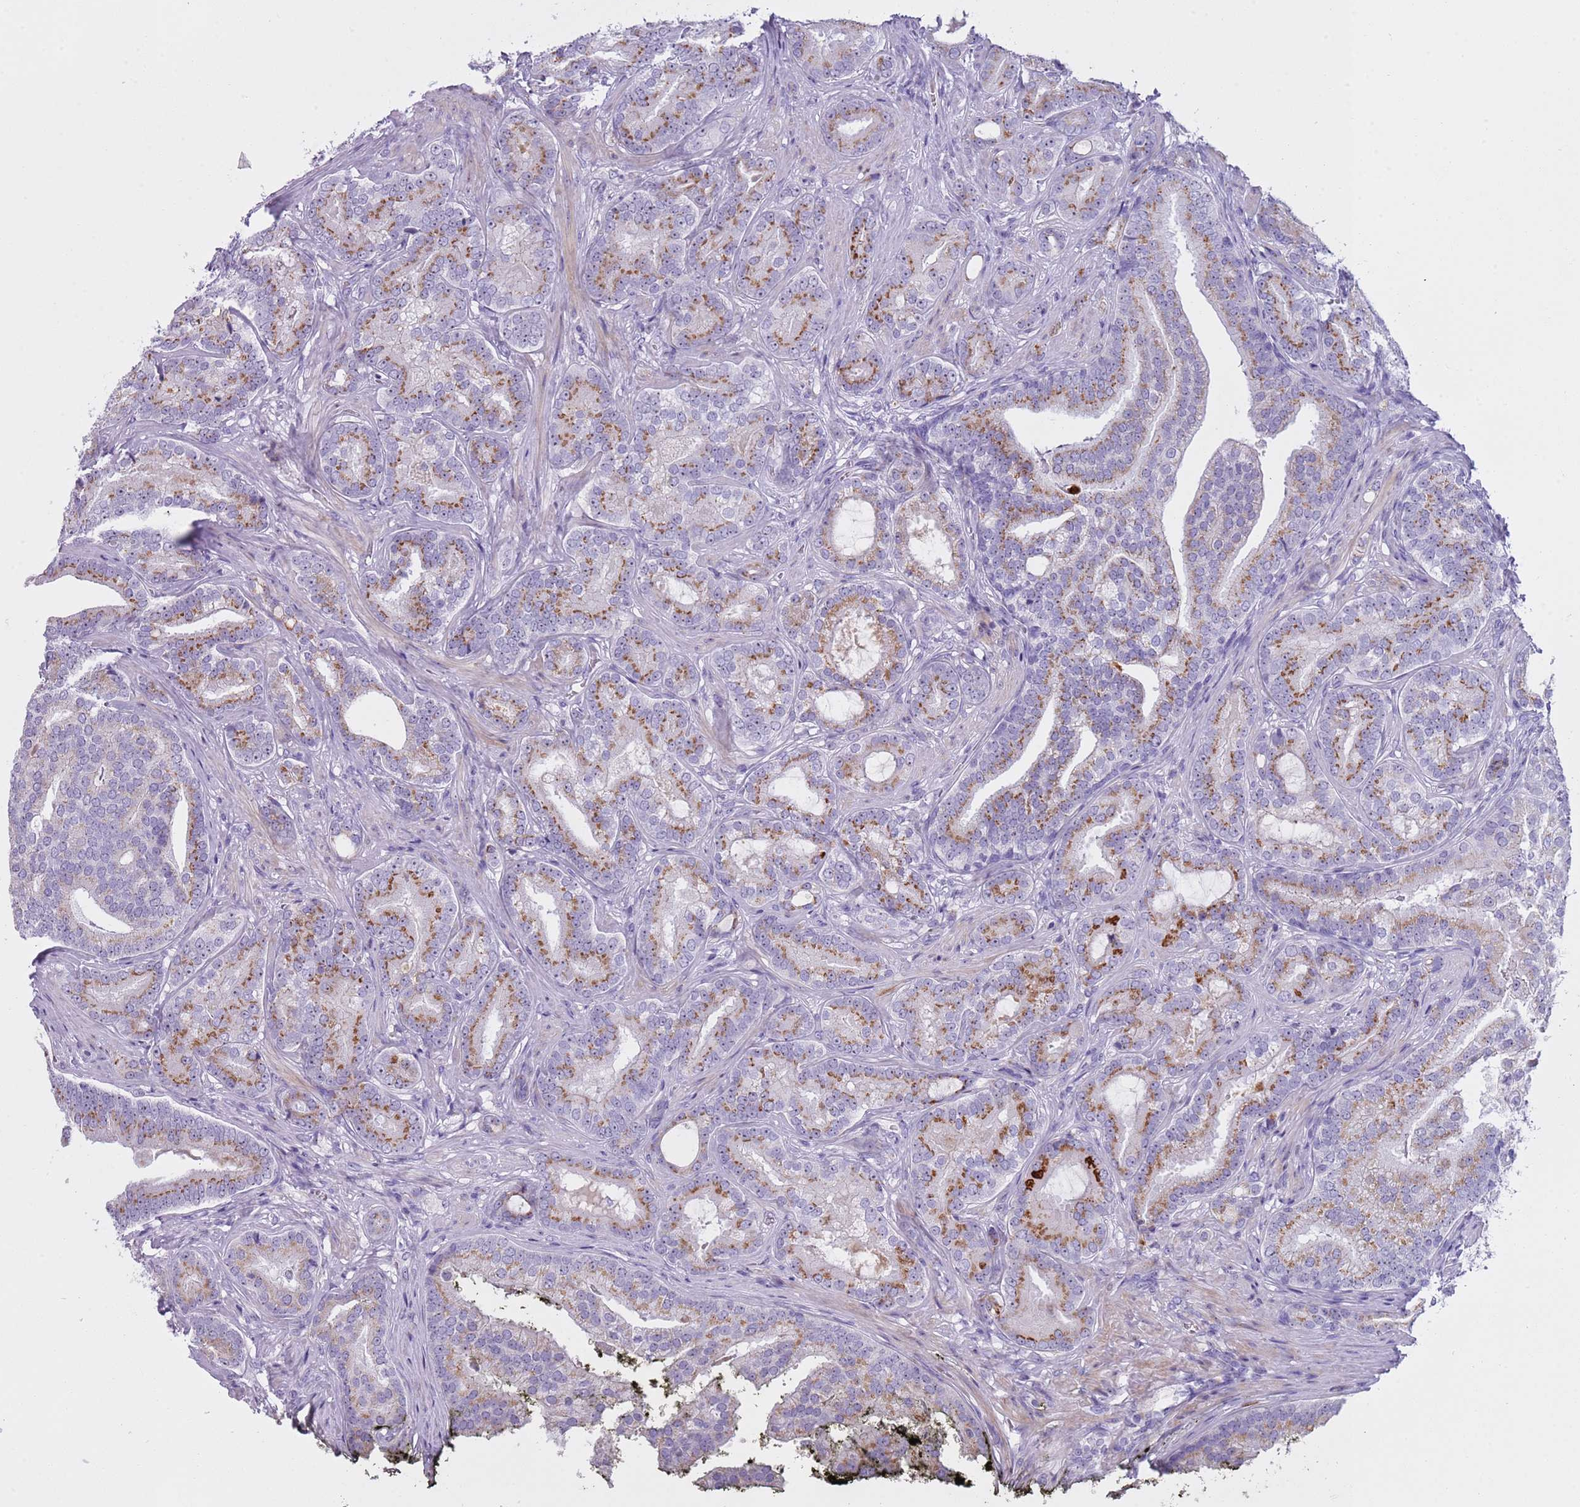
{"staining": {"intensity": "moderate", "quantity": "25%-75%", "location": "cytoplasmic/membranous"}, "tissue": "prostate cancer", "cell_type": "Tumor cells", "image_type": "cancer", "snomed": [{"axis": "morphology", "description": "Adenocarcinoma, High grade"}, {"axis": "topography", "description": "Prostate"}], "caption": "About 25%-75% of tumor cells in prostate cancer reveal moderate cytoplasmic/membranous protein positivity as visualized by brown immunohistochemical staining.", "gene": "NBPF6", "patient": {"sex": "male", "age": 55}}